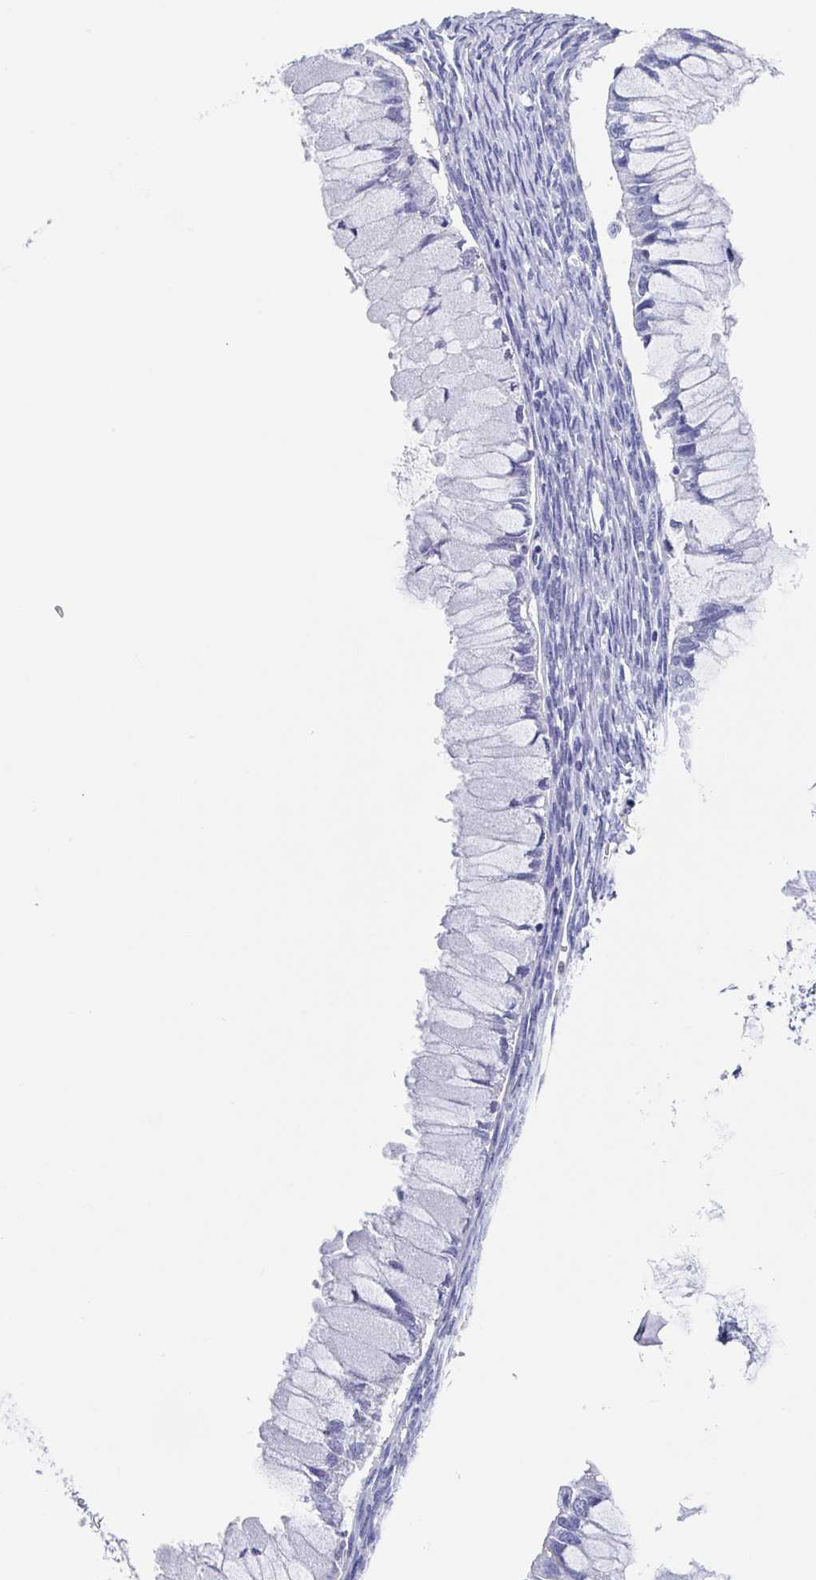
{"staining": {"intensity": "negative", "quantity": "none", "location": "none"}, "tissue": "ovarian cancer", "cell_type": "Tumor cells", "image_type": "cancer", "snomed": [{"axis": "morphology", "description": "Cystadenocarcinoma, mucinous, NOS"}, {"axis": "topography", "description": "Ovary"}], "caption": "This image is of ovarian cancer stained with IHC to label a protein in brown with the nuclei are counter-stained blue. There is no staining in tumor cells.", "gene": "FCGR3A", "patient": {"sex": "female", "age": 34}}